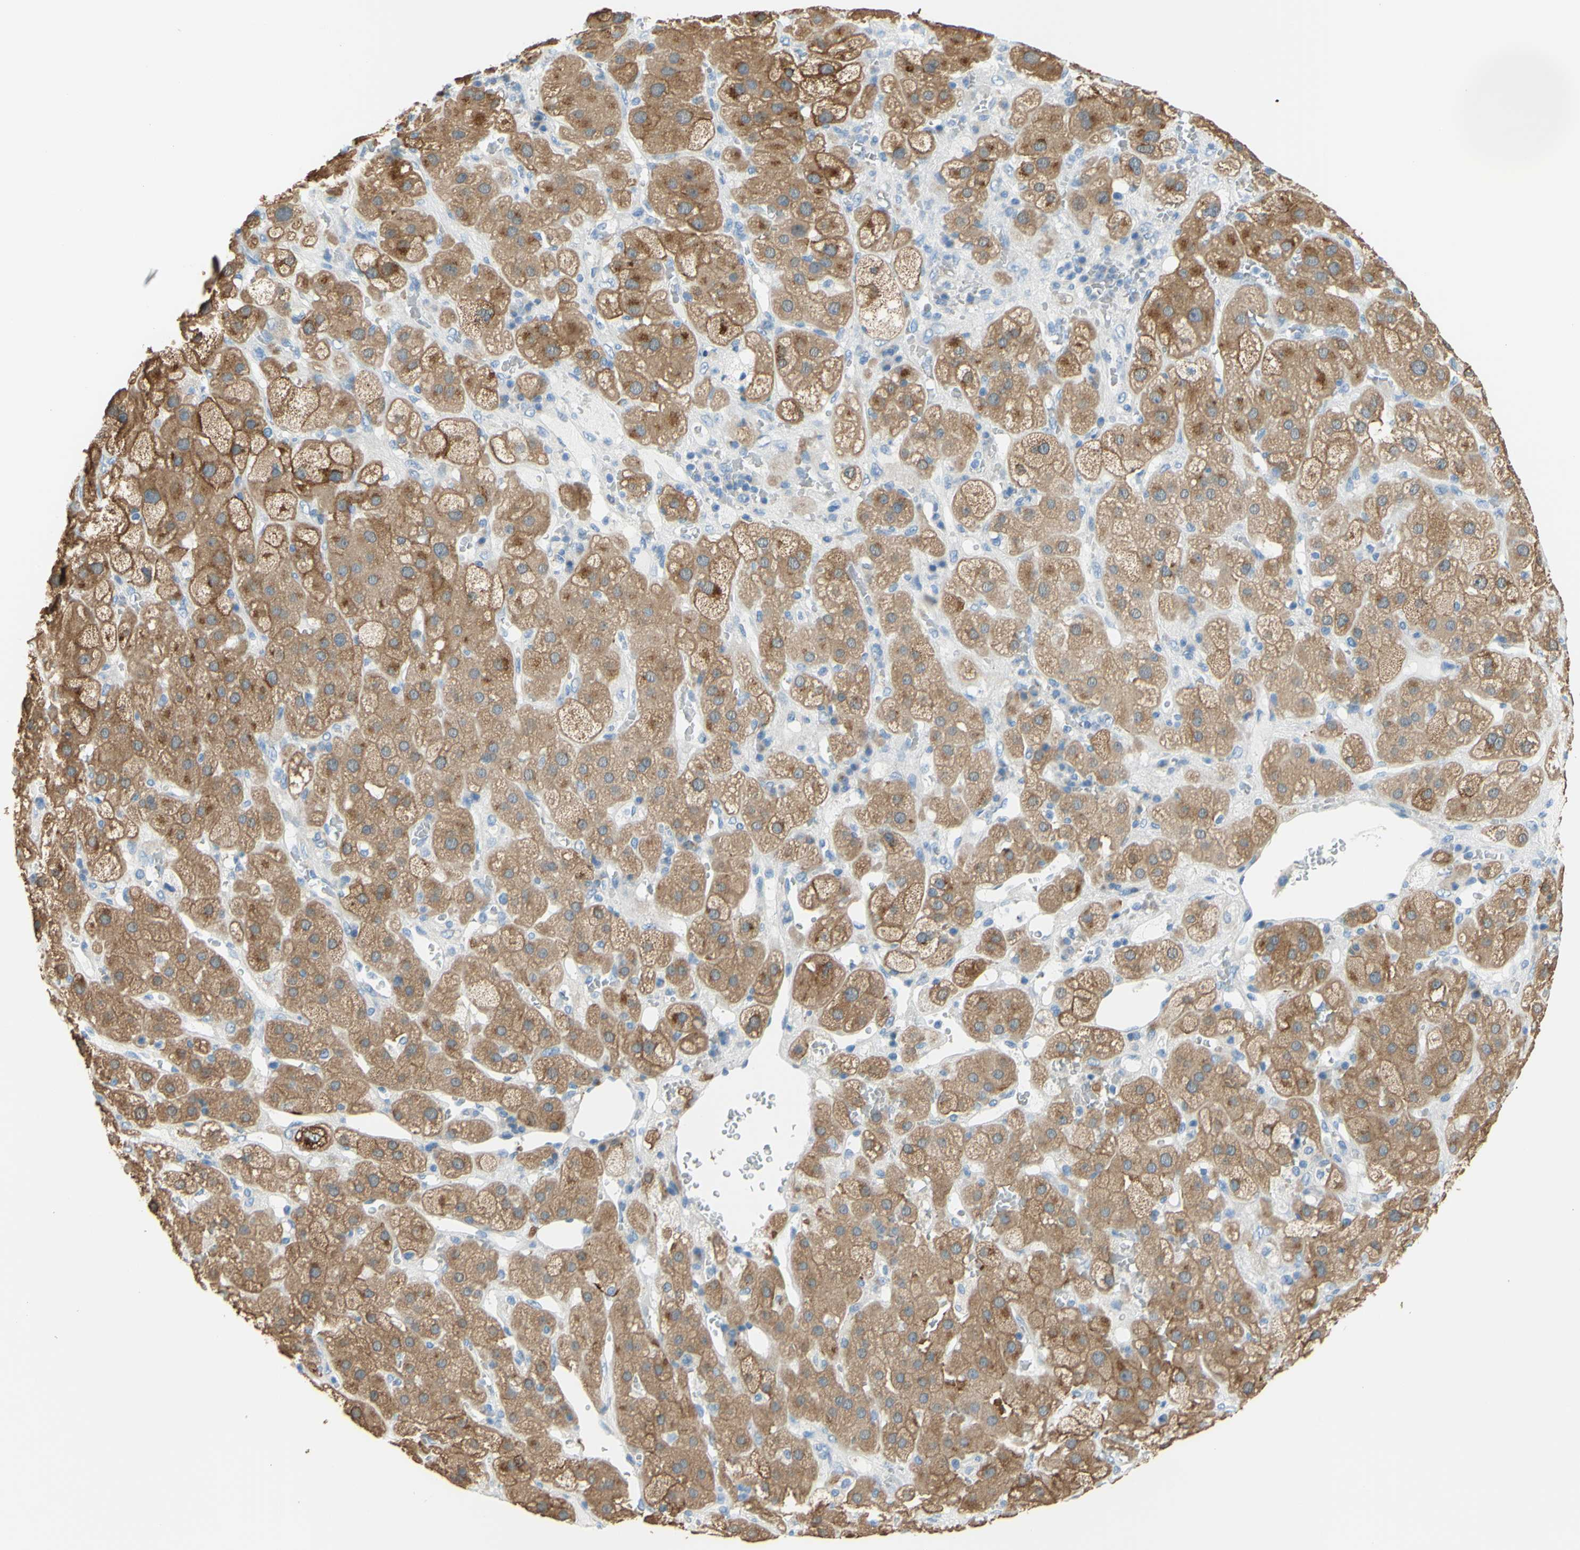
{"staining": {"intensity": "moderate", "quantity": ">75%", "location": "cytoplasmic/membranous"}, "tissue": "adrenal gland", "cell_type": "Glandular cells", "image_type": "normal", "snomed": [{"axis": "morphology", "description": "Normal tissue, NOS"}, {"axis": "topography", "description": "Adrenal gland"}], "caption": "Adrenal gland stained with DAB (3,3'-diaminobenzidine) immunohistochemistry (IHC) exhibits medium levels of moderate cytoplasmic/membranous staining in about >75% of glandular cells.", "gene": "FRMD4B", "patient": {"sex": "female", "age": 47}}